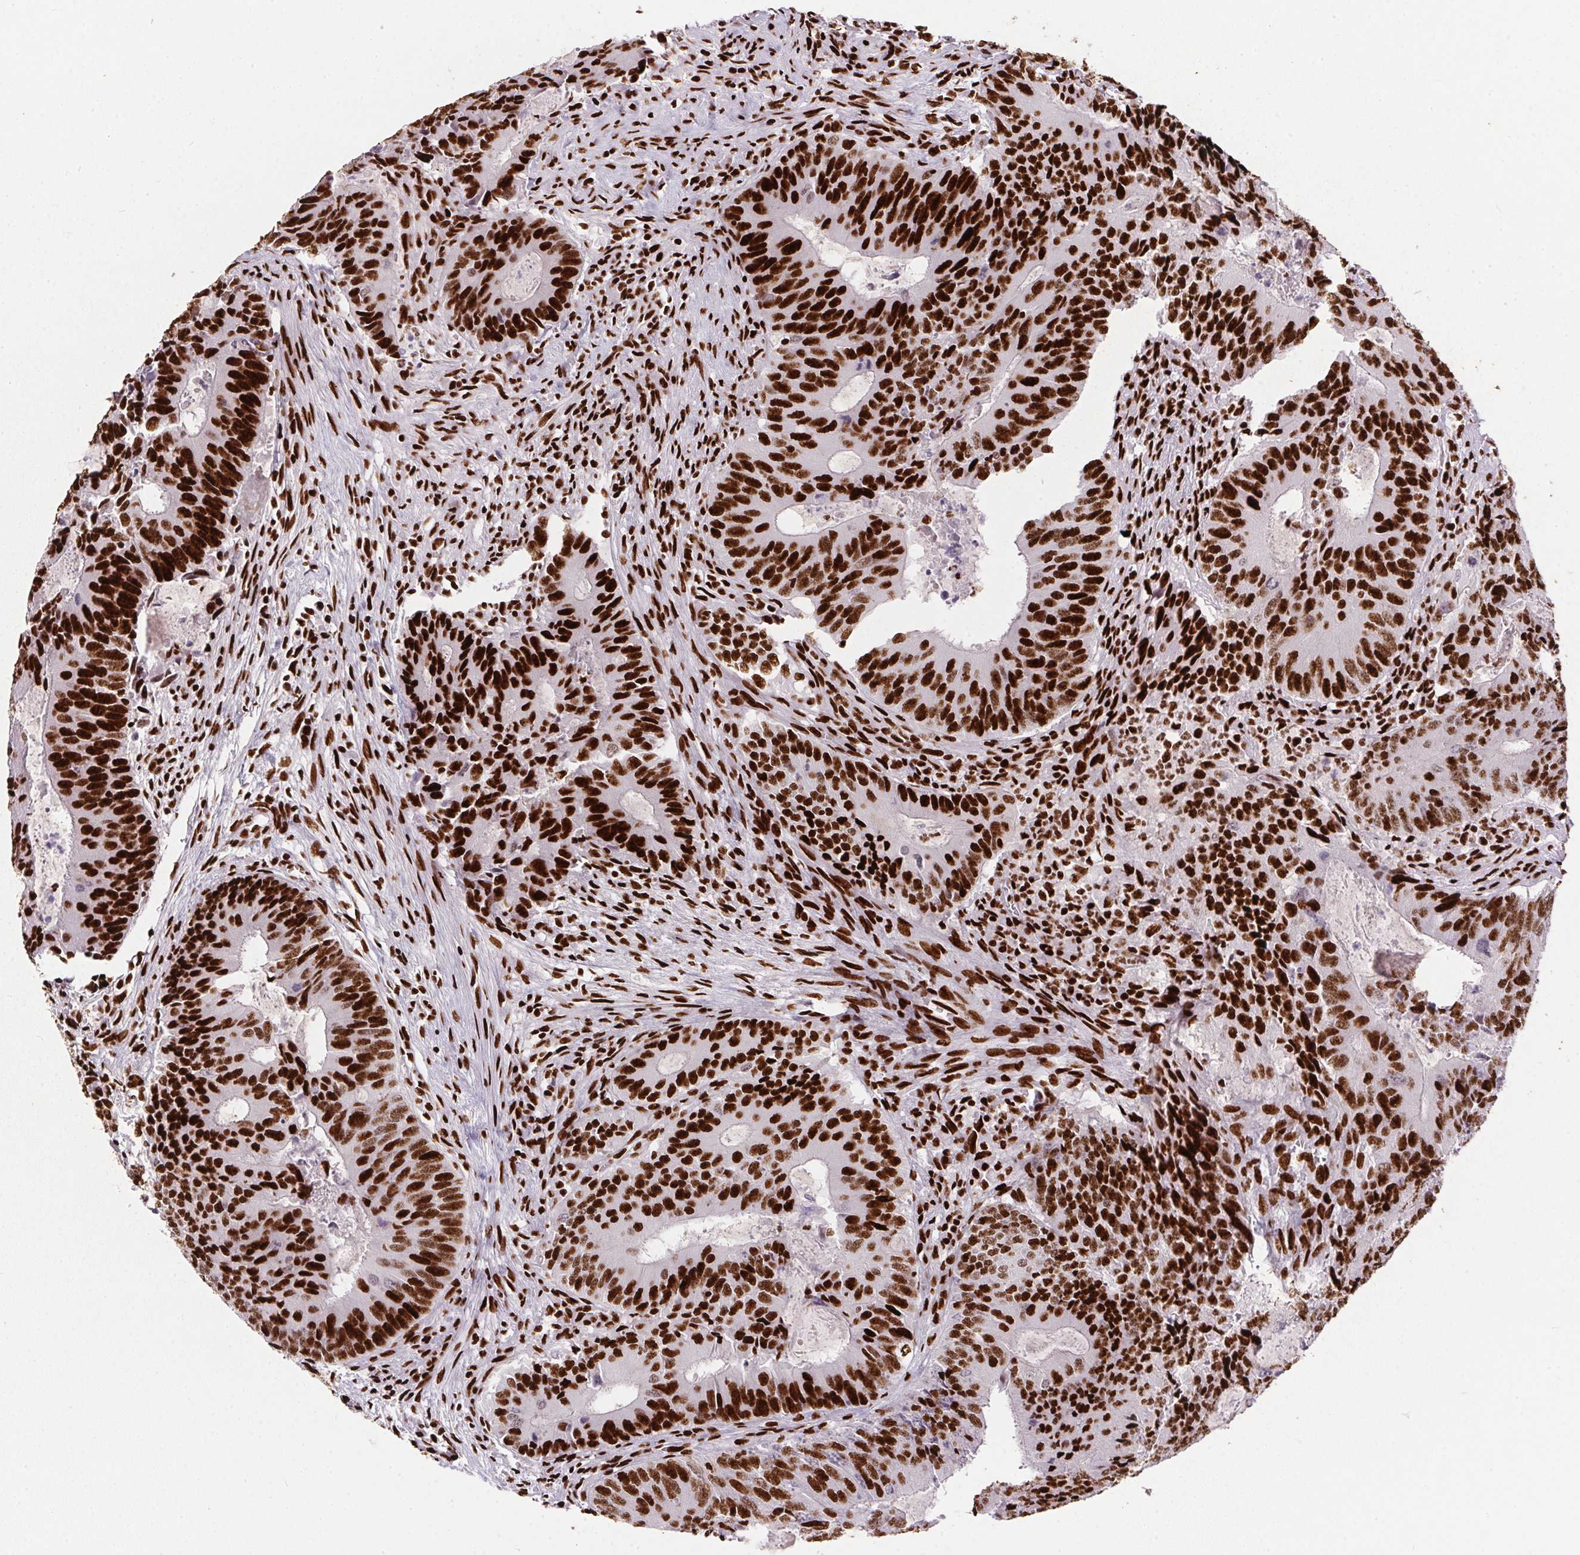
{"staining": {"intensity": "strong", "quantity": ">75%", "location": "nuclear"}, "tissue": "colorectal cancer", "cell_type": "Tumor cells", "image_type": "cancer", "snomed": [{"axis": "morphology", "description": "Adenocarcinoma, NOS"}, {"axis": "topography", "description": "Colon"}], "caption": "Adenocarcinoma (colorectal) stained with DAB (3,3'-diaminobenzidine) immunohistochemistry demonstrates high levels of strong nuclear positivity in approximately >75% of tumor cells. The staining was performed using DAB to visualize the protein expression in brown, while the nuclei were stained in blue with hematoxylin (Magnification: 20x).", "gene": "PAGE3", "patient": {"sex": "male", "age": 67}}